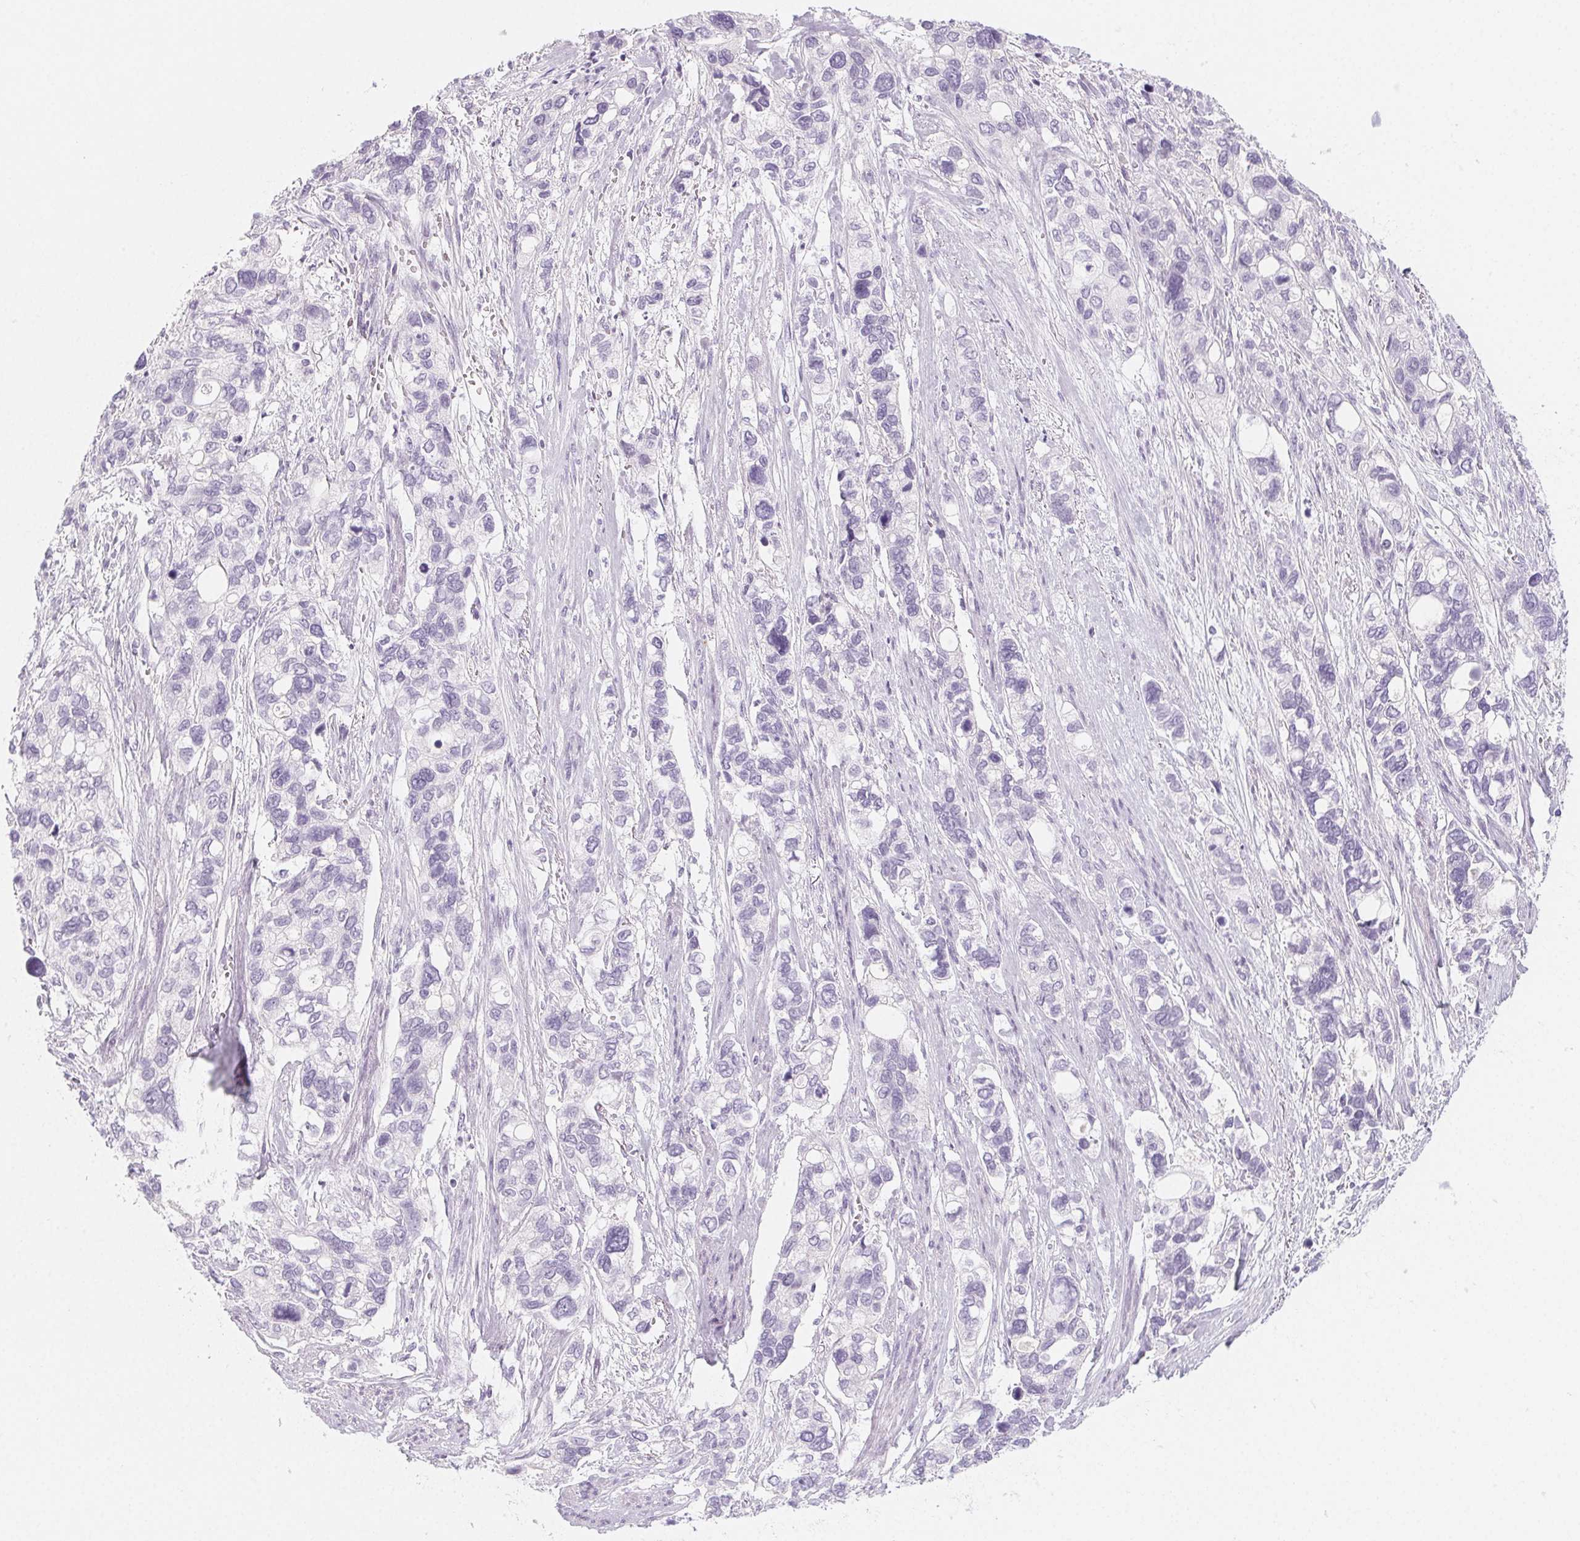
{"staining": {"intensity": "negative", "quantity": "none", "location": "none"}, "tissue": "stomach cancer", "cell_type": "Tumor cells", "image_type": "cancer", "snomed": [{"axis": "morphology", "description": "Adenocarcinoma, NOS"}, {"axis": "topography", "description": "Stomach, upper"}], "caption": "DAB immunohistochemical staining of human stomach adenocarcinoma reveals no significant staining in tumor cells. (DAB (3,3'-diaminobenzidine) immunohistochemistry visualized using brightfield microscopy, high magnification).", "gene": "SH3GL2", "patient": {"sex": "female", "age": 81}}